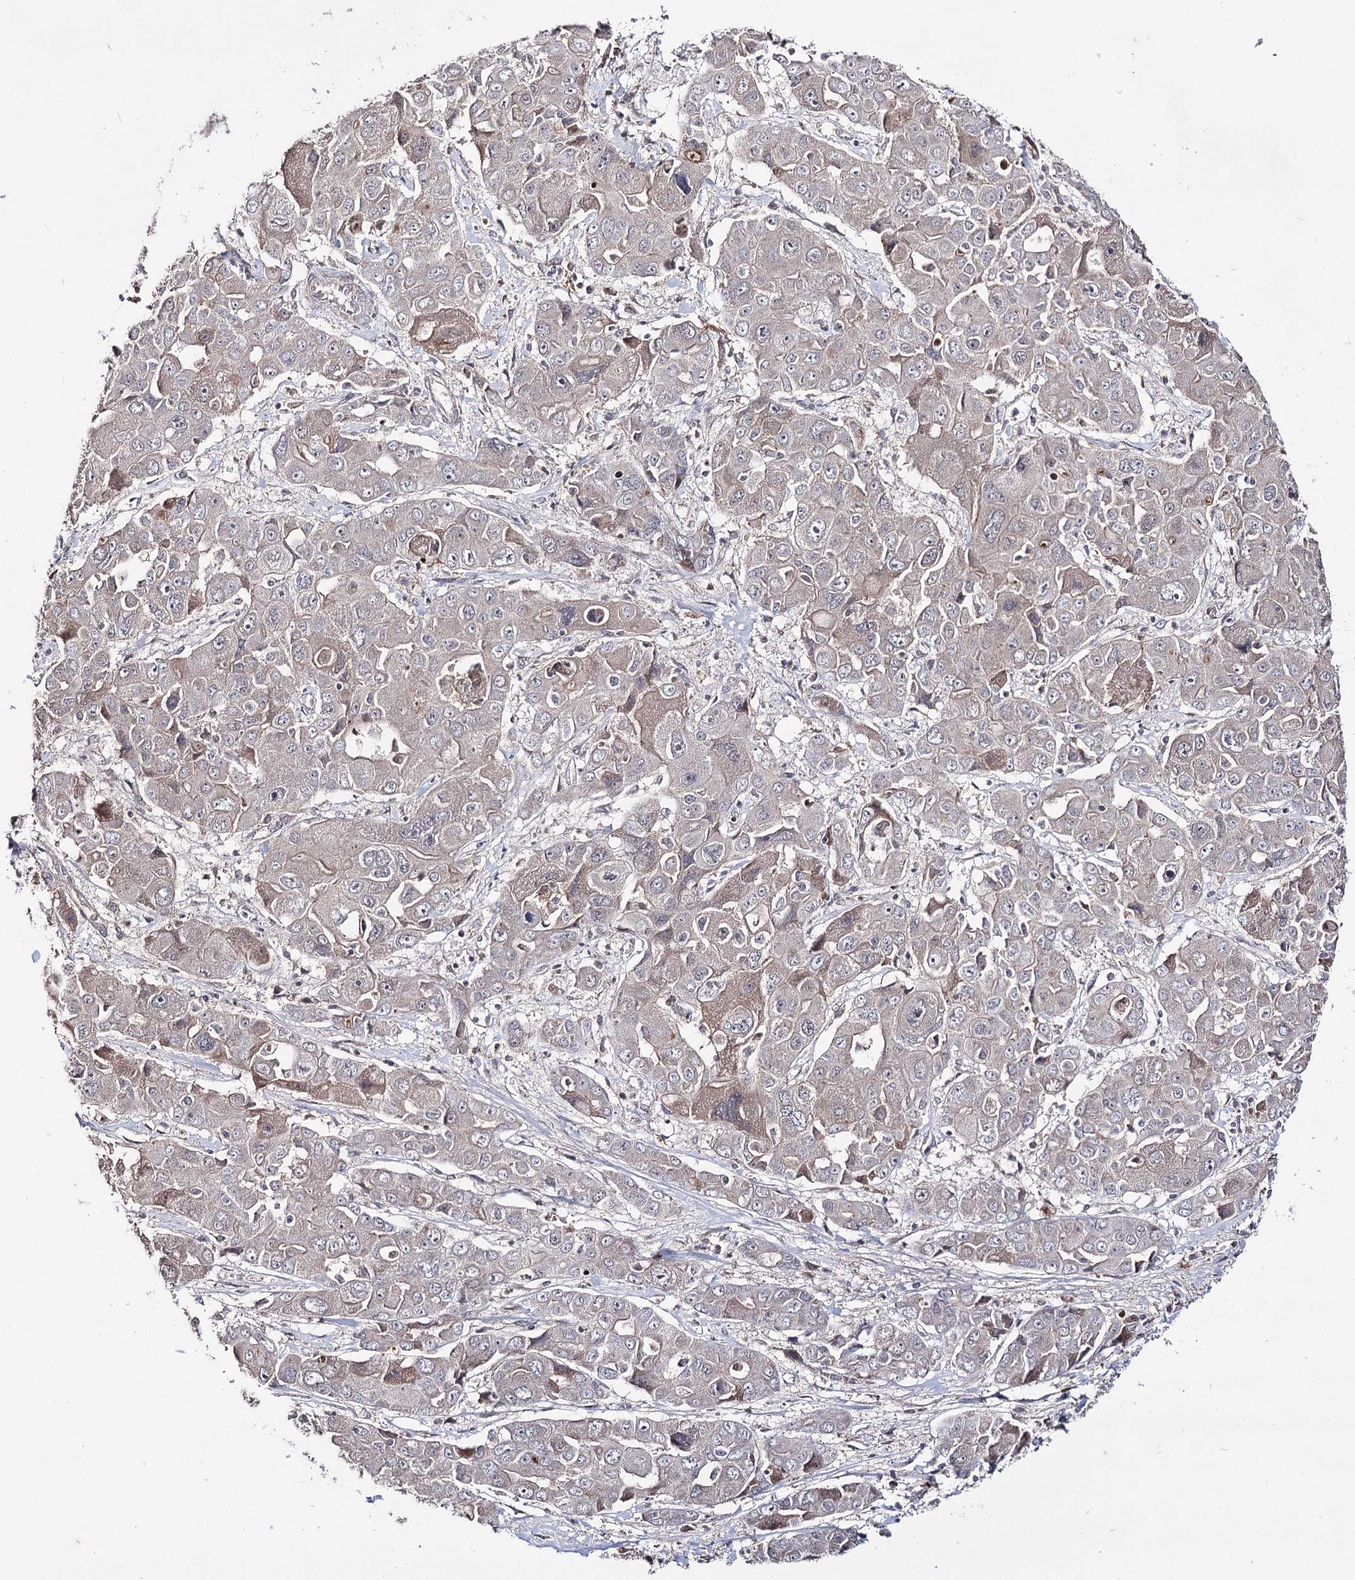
{"staining": {"intensity": "negative", "quantity": "none", "location": "none"}, "tissue": "liver cancer", "cell_type": "Tumor cells", "image_type": "cancer", "snomed": [{"axis": "morphology", "description": "Cholangiocarcinoma"}, {"axis": "topography", "description": "Liver"}], "caption": "DAB immunohistochemical staining of human liver cancer (cholangiocarcinoma) displays no significant staining in tumor cells. The staining was performed using DAB (3,3'-diaminobenzidine) to visualize the protein expression in brown, while the nuclei were stained in blue with hematoxylin (Magnification: 20x).", "gene": "SYNGR3", "patient": {"sex": "male", "age": 67}}